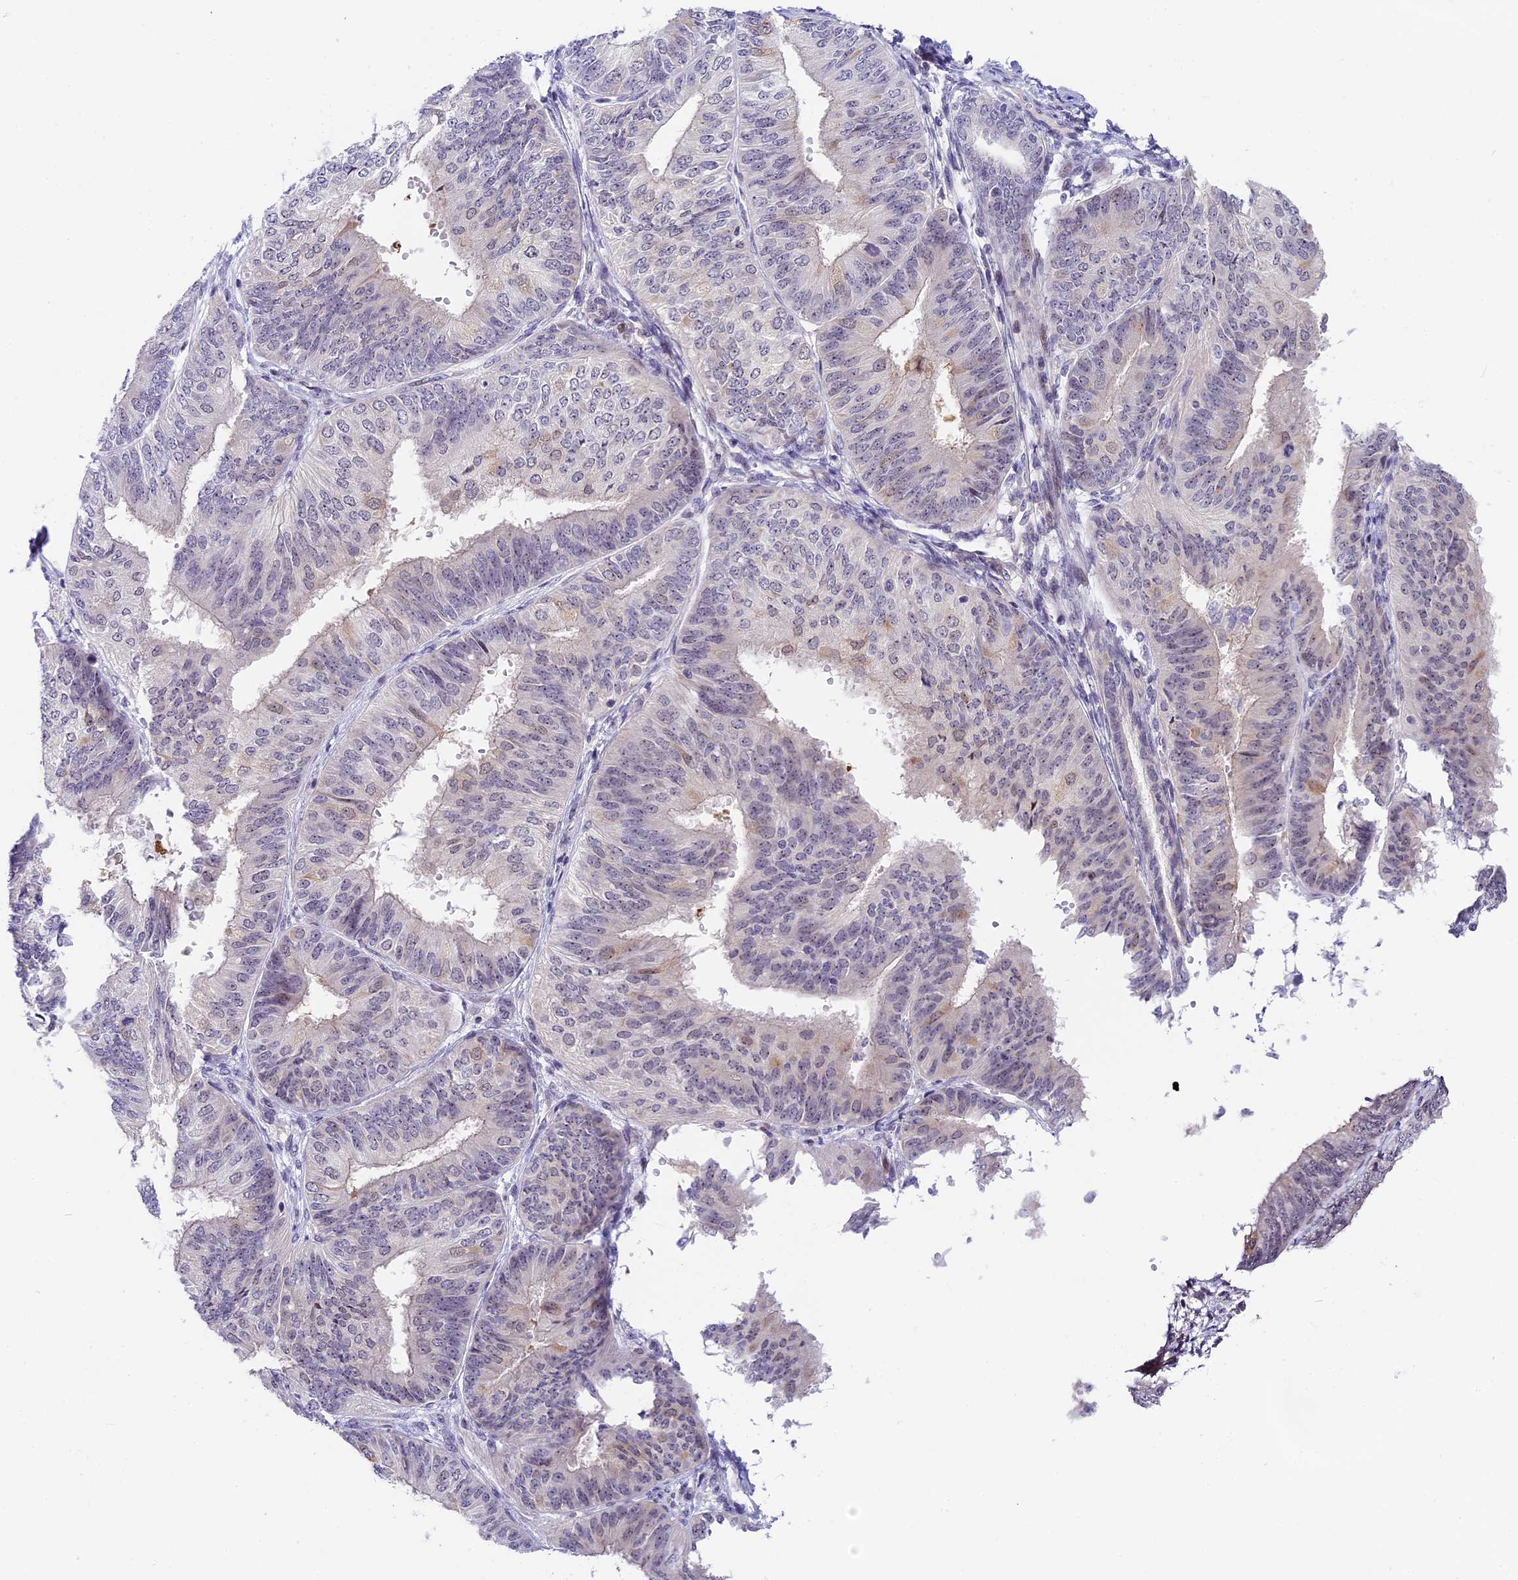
{"staining": {"intensity": "negative", "quantity": "none", "location": "none"}, "tissue": "endometrial cancer", "cell_type": "Tumor cells", "image_type": "cancer", "snomed": [{"axis": "morphology", "description": "Adenocarcinoma, NOS"}, {"axis": "topography", "description": "Endometrium"}], "caption": "Image shows no significant protein staining in tumor cells of adenocarcinoma (endometrial).", "gene": "MIDN", "patient": {"sex": "female", "age": 58}}